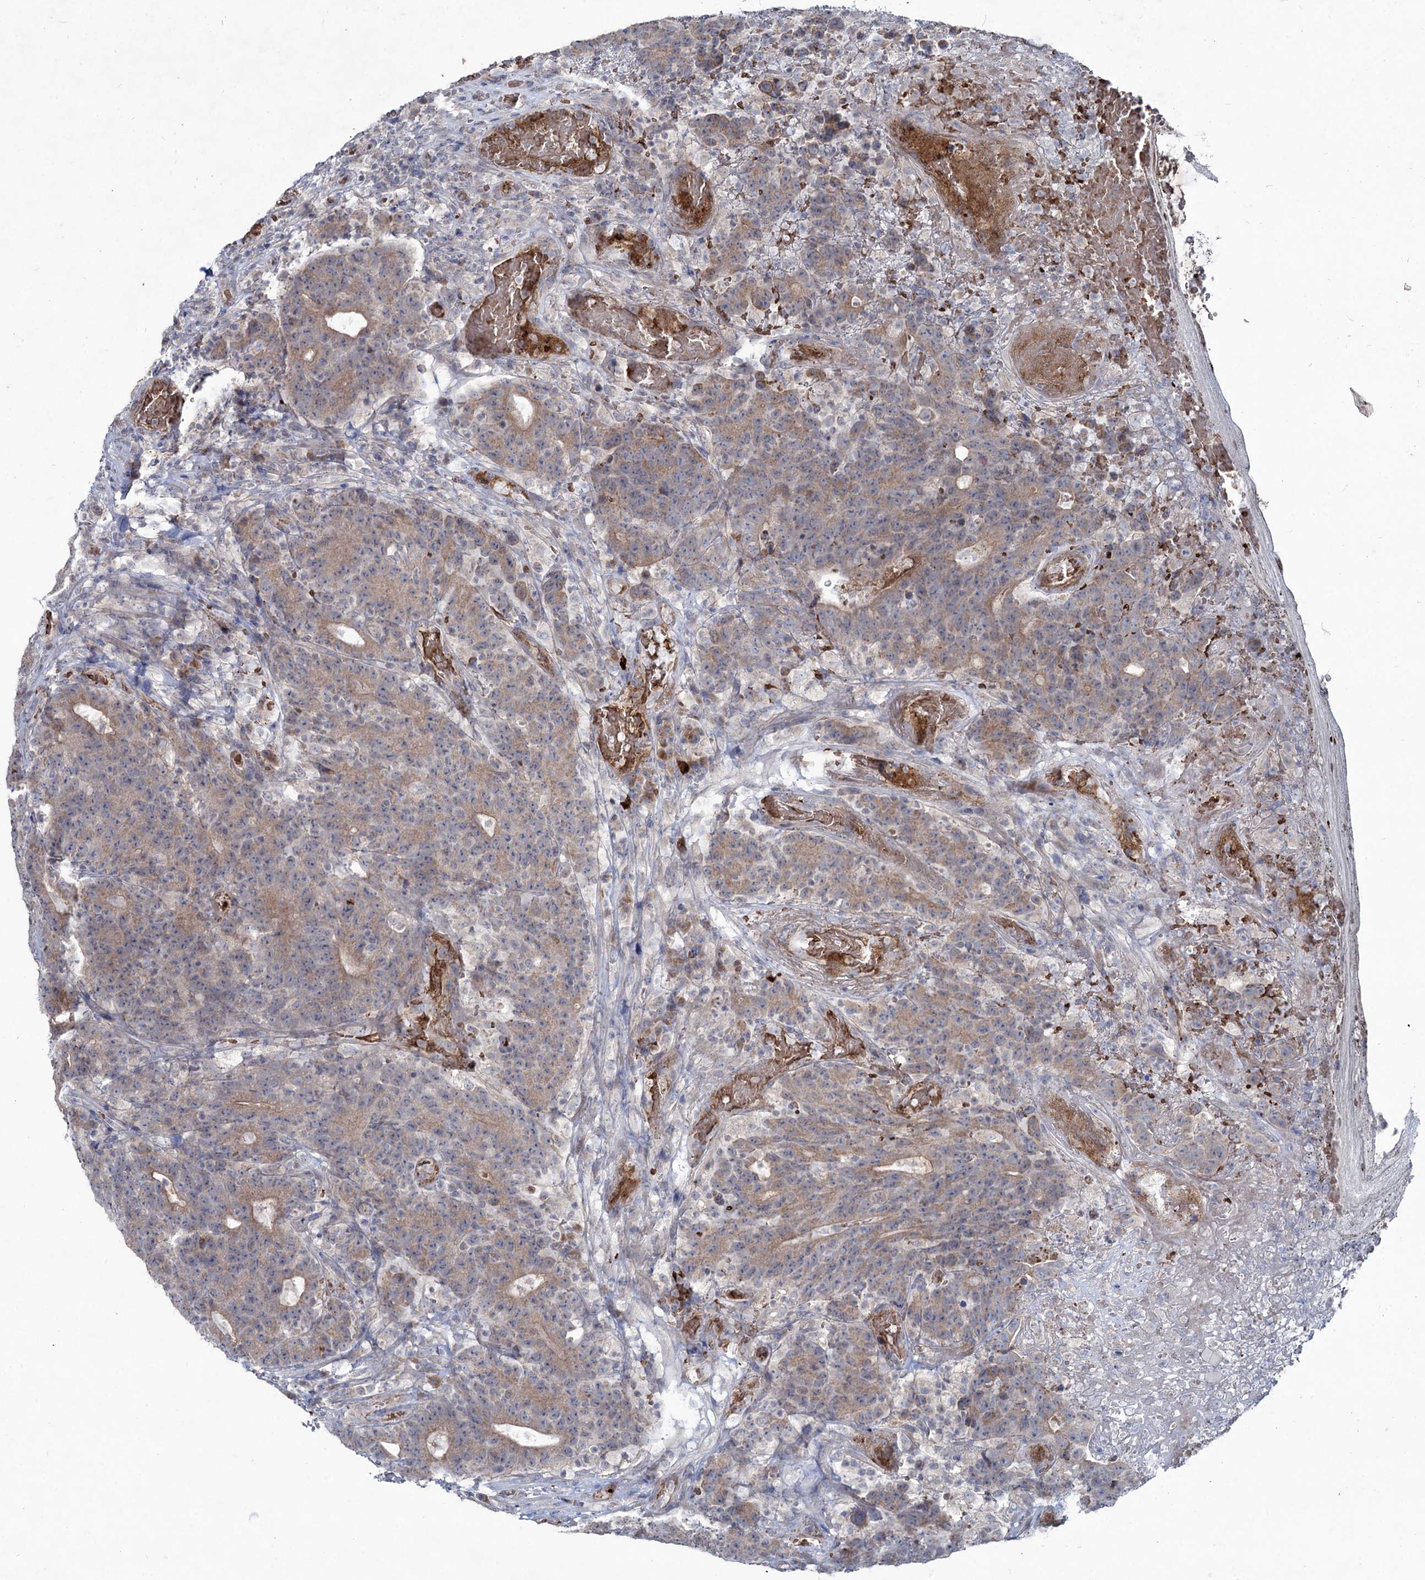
{"staining": {"intensity": "weak", "quantity": ">75%", "location": "cytoplasmic/membranous"}, "tissue": "colorectal cancer", "cell_type": "Tumor cells", "image_type": "cancer", "snomed": [{"axis": "morphology", "description": "Adenocarcinoma, NOS"}, {"axis": "topography", "description": "Colon"}], "caption": "An image showing weak cytoplasmic/membranous staining in approximately >75% of tumor cells in colorectal adenocarcinoma, as visualized by brown immunohistochemical staining.", "gene": "RNF6", "patient": {"sex": "female", "age": 75}}